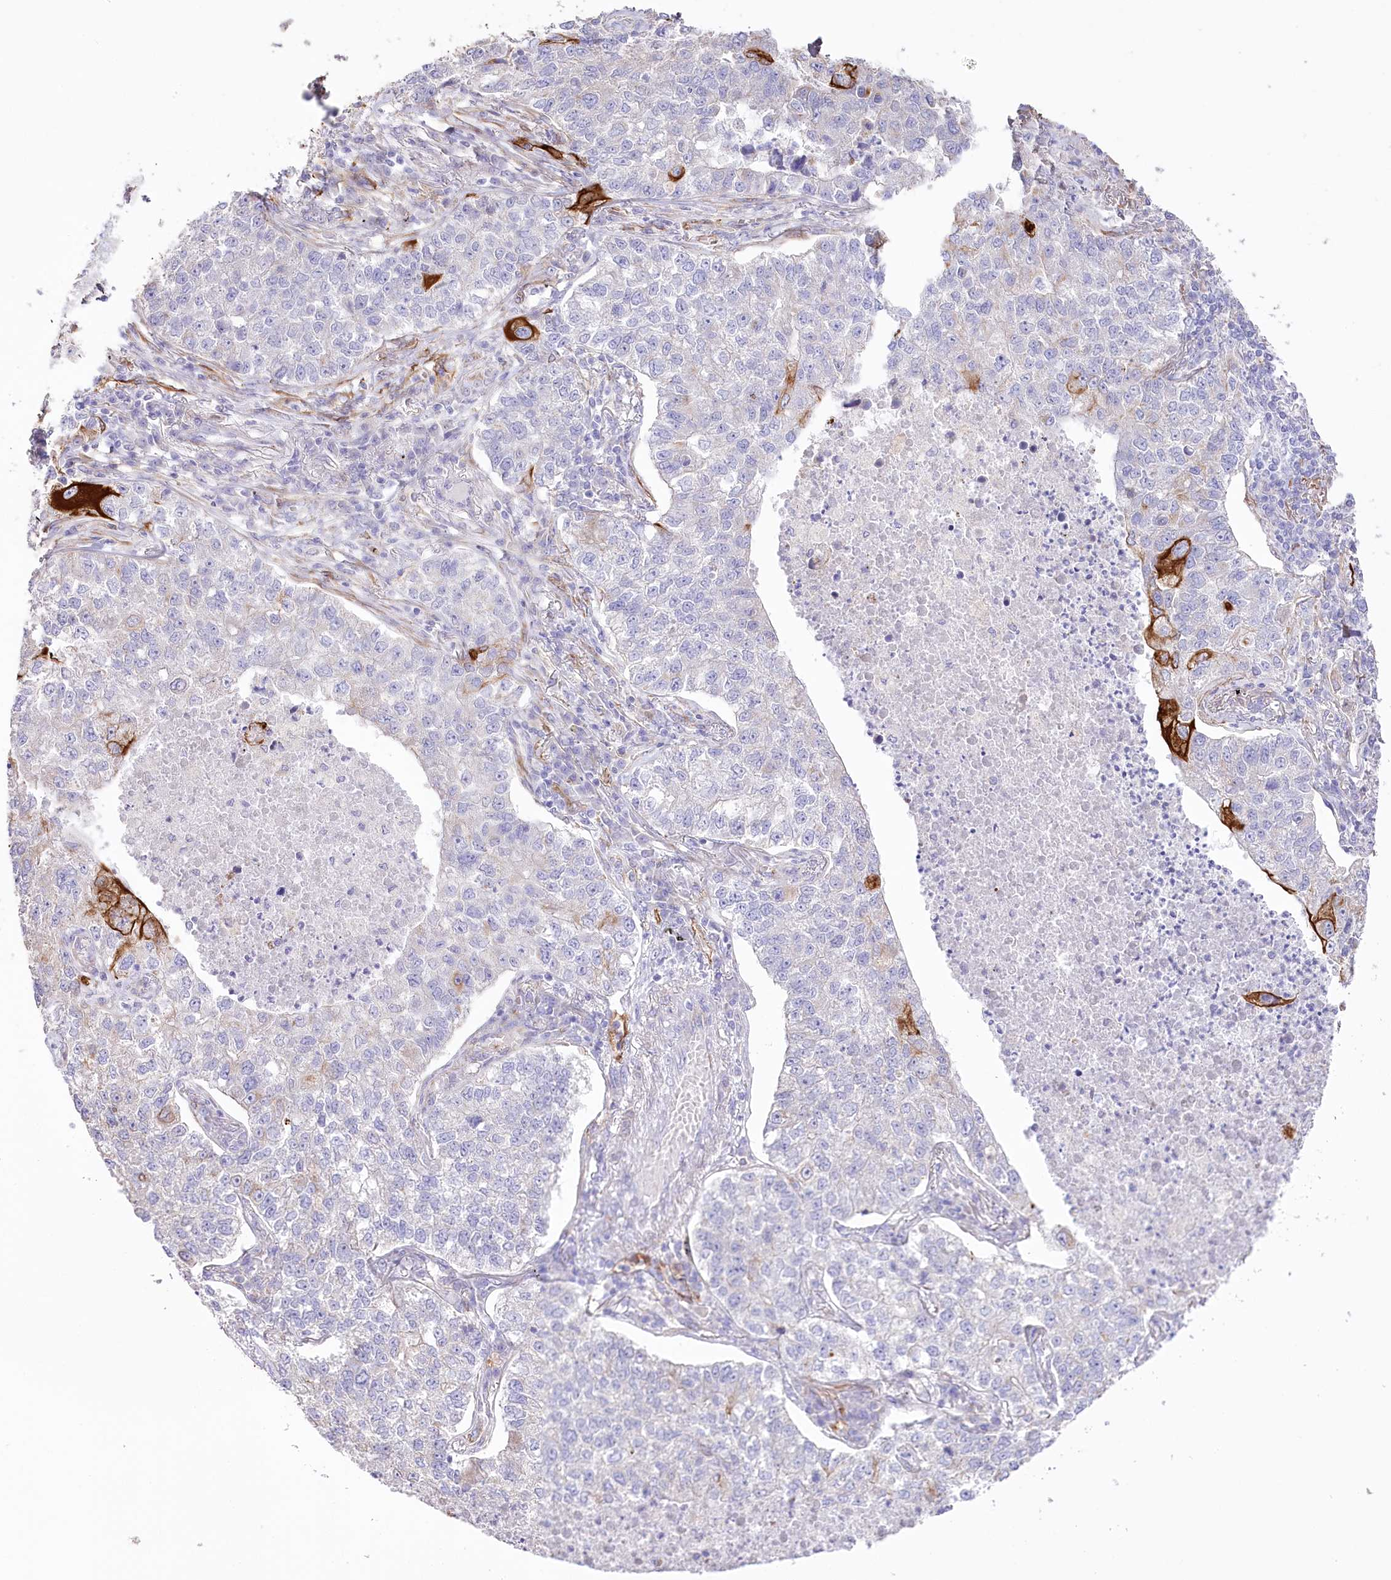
{"staining": {"intensity": "strong", "quantity": "<25%", "location": "cytoplasmic/membranous"}, "tissue": "lung cancer", "cell_type": "Tumor cells", "image_type": "cancer", "snomed": [{"axis": "morphology", "description": "Adenocarcinoma, NOS"}, {"axis": "topography", "description": "Lung"}], "caption": "This micrograph shows lung cancer (adenocarcinoma) stained with immunohistochemistry to label a protein in brown. The cytoplasmic/membranous of tumor cells show strong positivity for the protein. Nuclei are counter-stained blue.", "gene": "SLC39A10", "patient": {"sex": "male", "age": 49}}